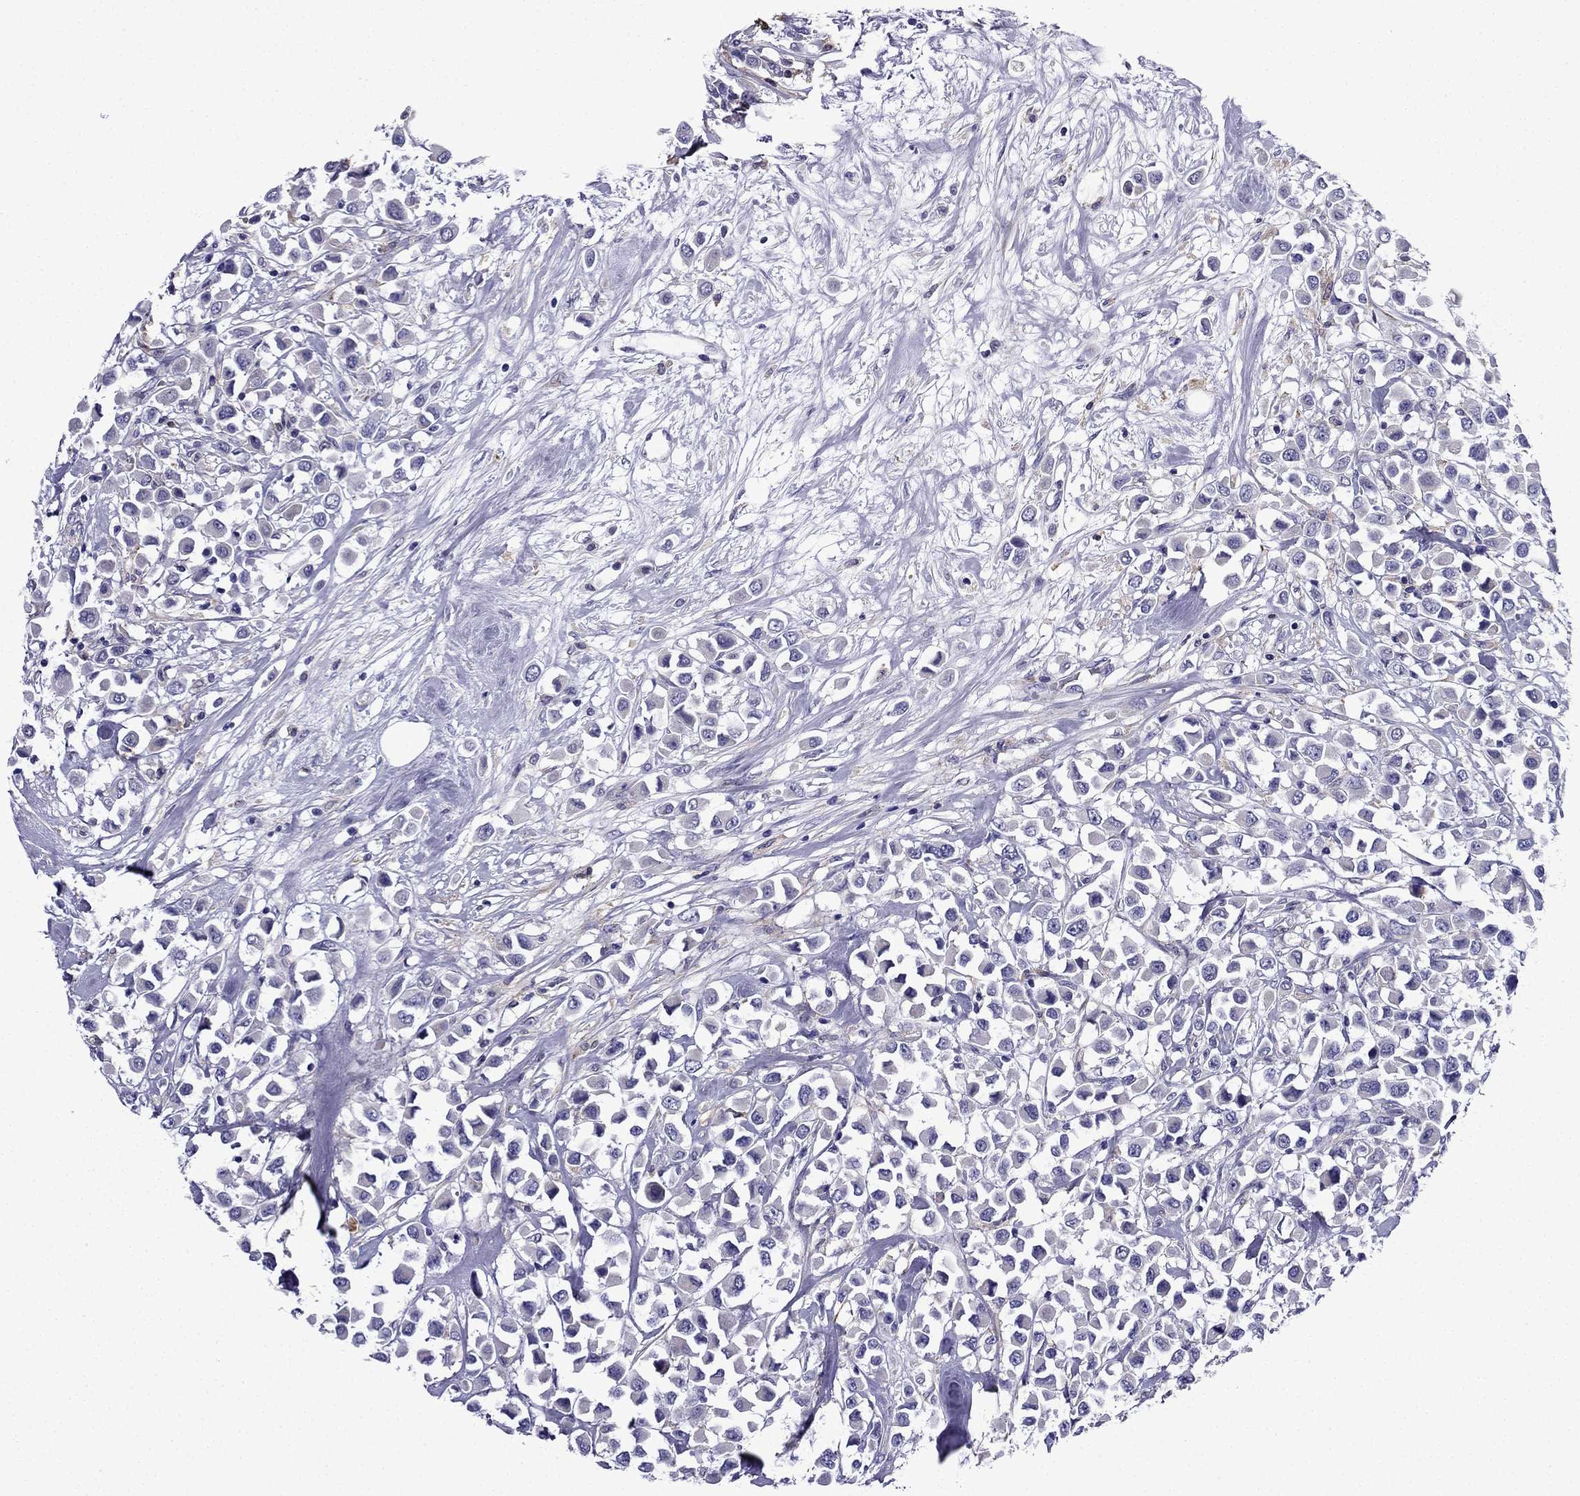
{"staining": {"intensity": "negative", "quantity": "none", "location": "none"}, "tissue": "breast cancer", "cell_type": "Tumor cells", "image_type": "cancer", "snomed": [{"axis": "morphology", "description": "Duct carcinoma"}, {"axis": "topography", "description": "Breast"}], "caption": "The micrograph demonstrates no significant positivity in tumor cells of breast invasive ductal carcinoma. Nuclei are stained in blue.", "gene": "TSSK4", "patient": {"sex": "female", "age": 61}}